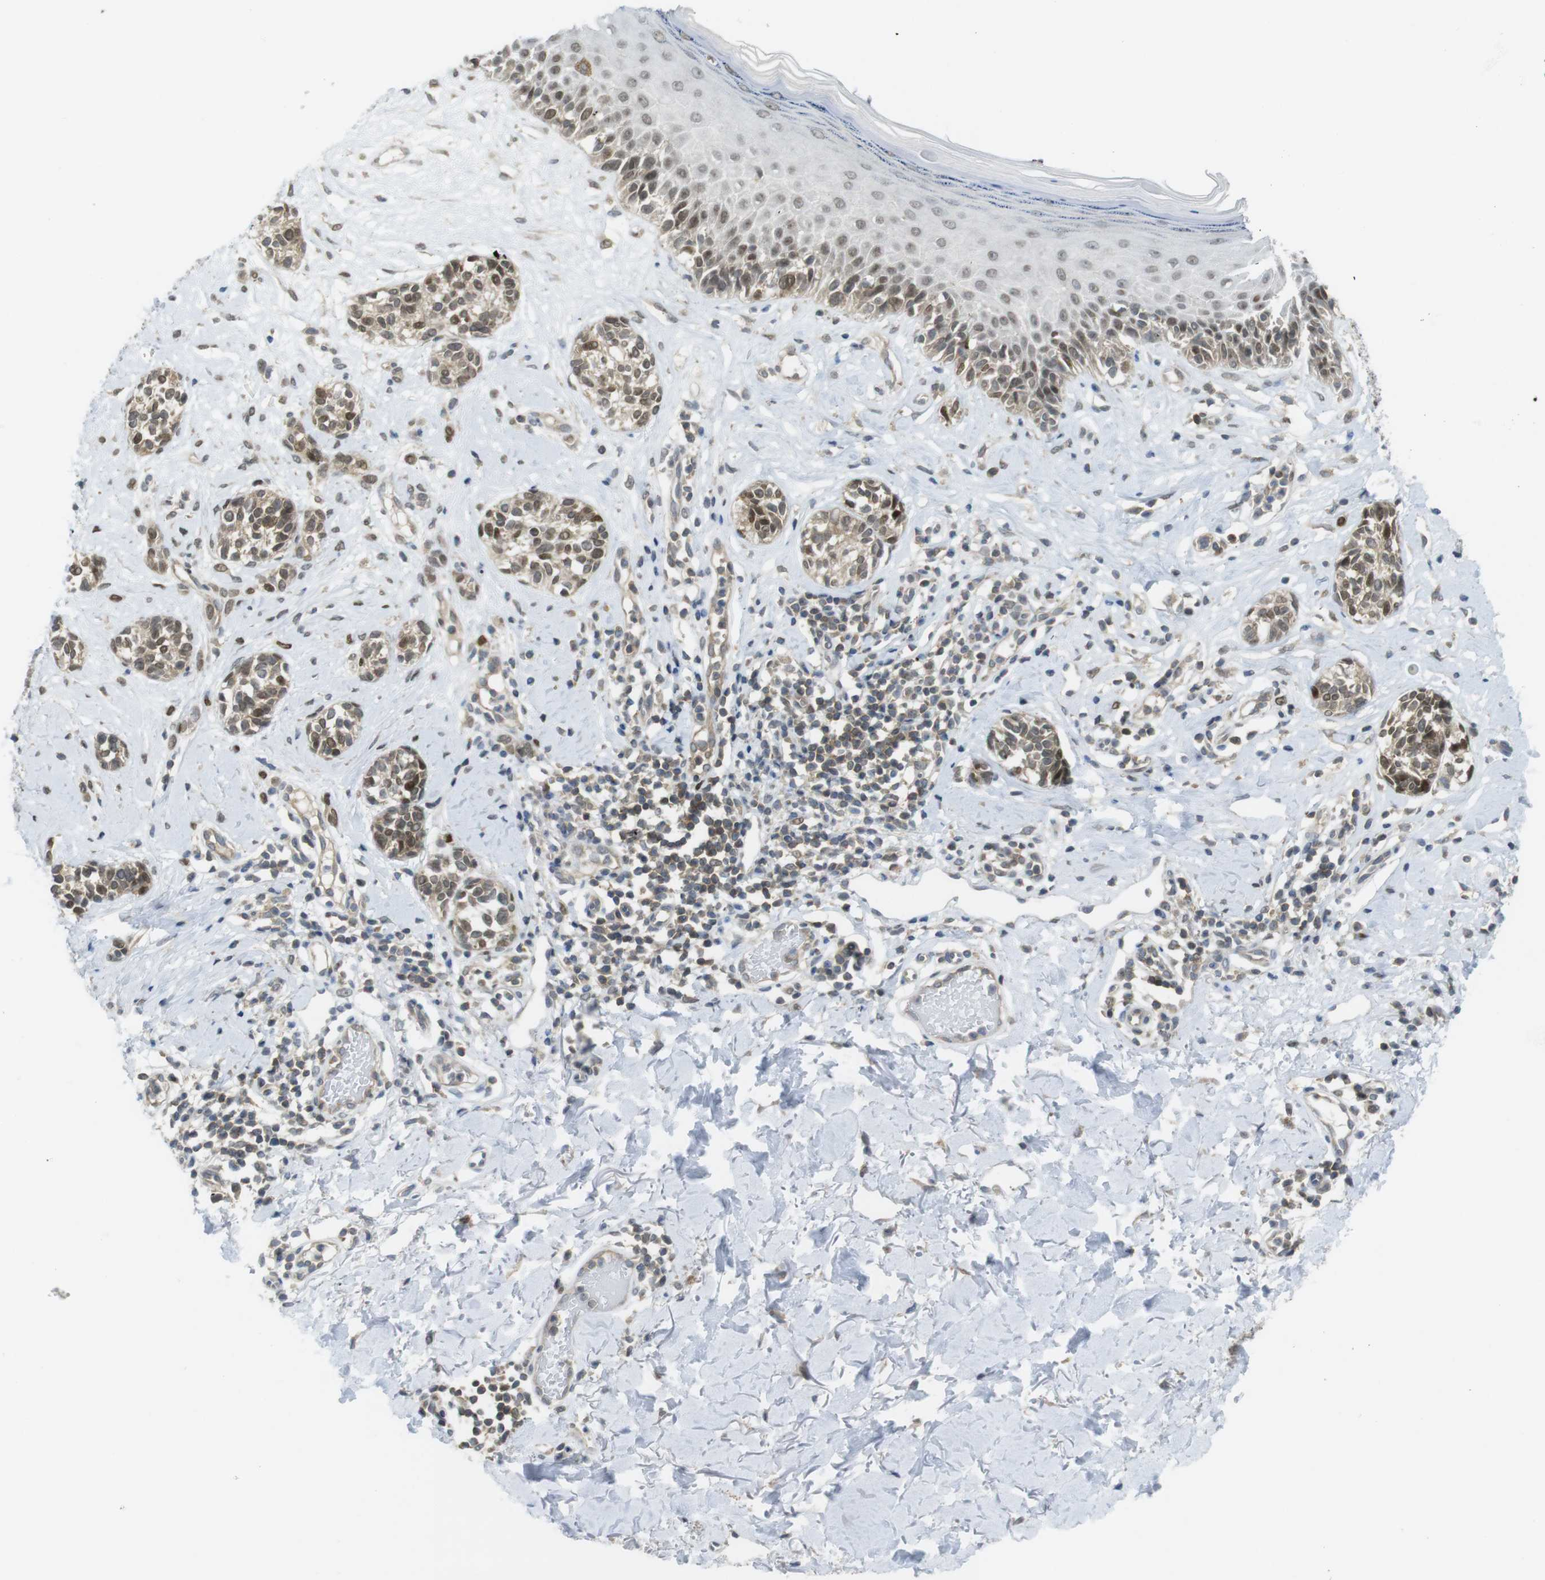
{"staining": {"intensity": "moderate", "quantity": "<25%", "location": "cytoplasmic/membranous,nuclear"}, "tissue": "melanoma", "cell_type": "Tumor cells", "image_type": "cancer", "snomed": [{"axis": "morphology", "description": "Malignant melanoma, NOS"}, {"axis": "topography", "description": "Skin"}], "caption": "Malignant melanoma stained for a protein shows moderate cytoplasmic/membranous and nuclear positivity in tumor cells. The staining was performed using DAB (3,3'-diaminobenzidine) to visualize the protein expression in brown, while the nuclei were stained in blue with hematoxylin (Magnification: 20x).", "gene": "RCC1", "patient": {"sex": "male", "age": 64}}